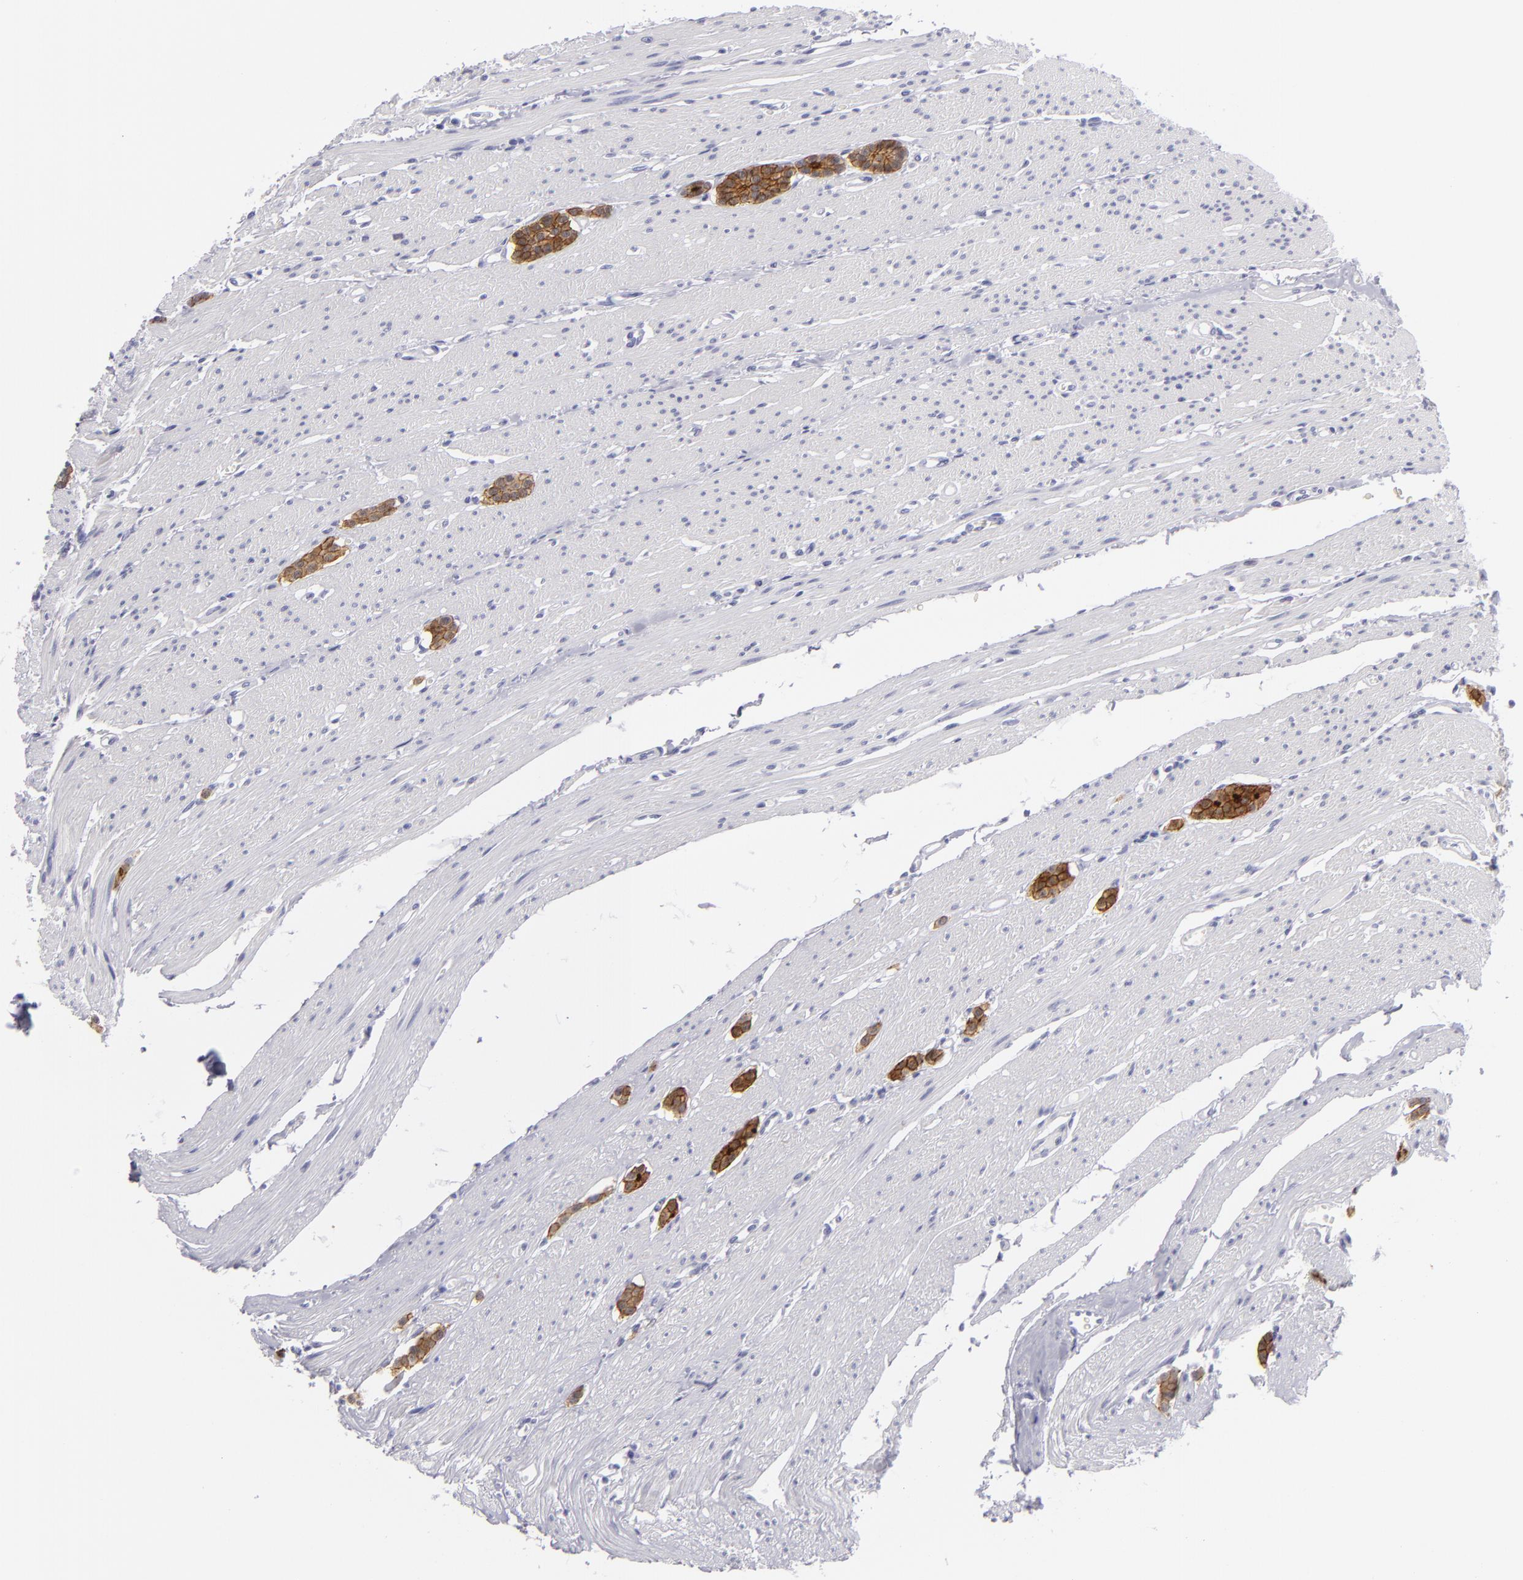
{"staining": {"intensity": "strong", "quantity": ">75%", "location": "cytoplasmic/membranous"}, "tissue": "carcinoid", "cell_type": "Tumor cells", "image_type": "cancer", "snomed": [{"axis": "morphology", "description": "Carcinoid, malignant, NOS"}, {"axis": "topography", "description": "Small intestine"}], "caption": "Carcinoid stained with a protein marker shows strong staining in tumor cells.", "gene": "VIL1", "patient": {"sex": "male", "age": 60}}